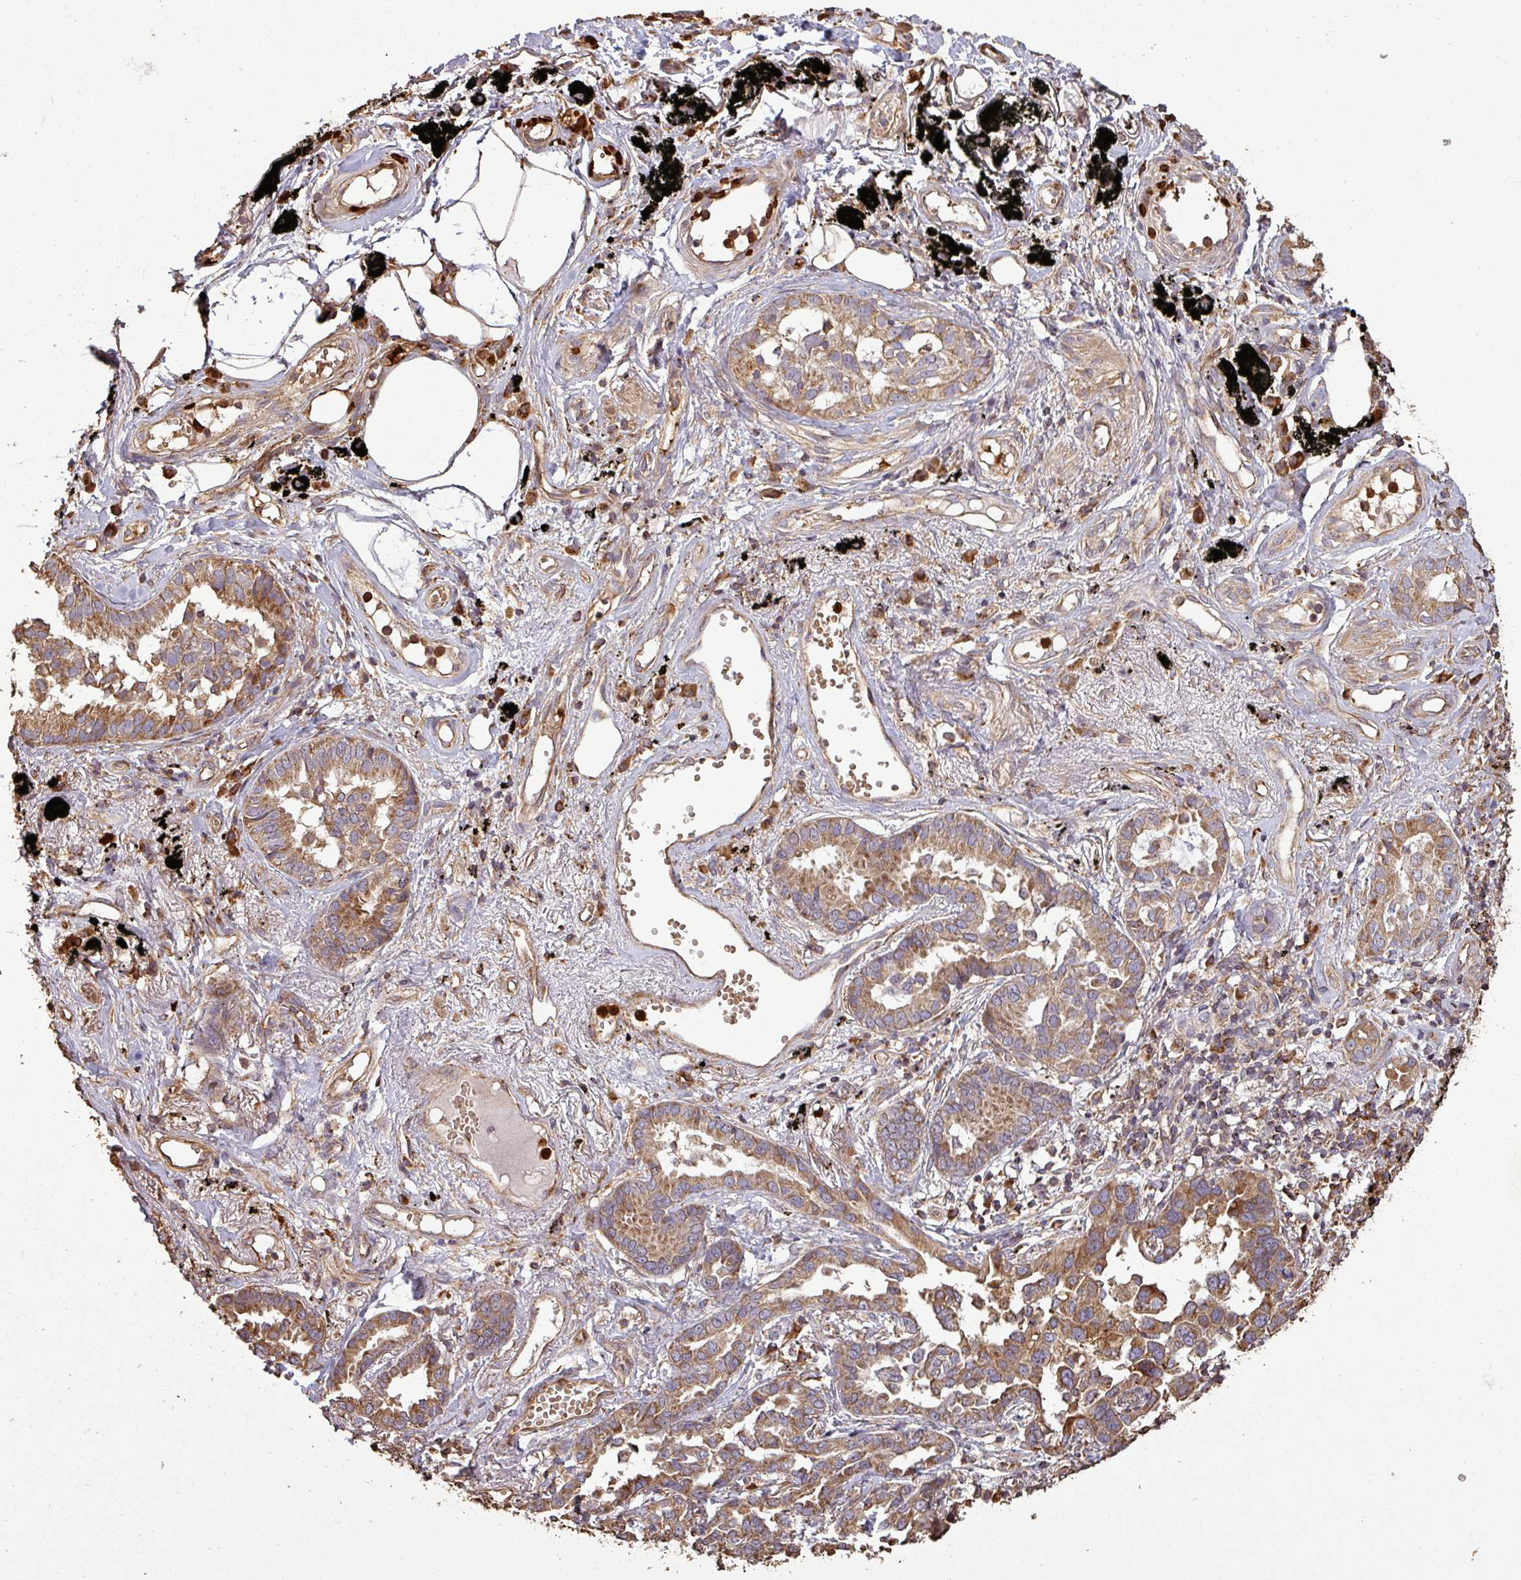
{"staining": {"intensity": "moderate", "quantity": ">75%", "location": "cytoplasmic/membranous"}, "tissue": "lung cancer", "cell_type": "Tumor cells", "image_type": "cancer", "snomed": [{"axis": "morphology", "description": "Adenocarcinoma, NOS"}, {"axis": "topography", "description": "Lung"}], "caption": "Immunohistochemistry (IHC) (DAB (3,3'-diaminobenzidine)) staining of human adenocarcinoma (lung) exhibits moderate cytoplasmic/membranous protein positivity in about >75% of tumor cells. The staining was performed using DAB (3,3'-diaminobenzidine), with brown indicating positive protein expression. Nuclei are stained blue with hematoxylin.", "gene": "PLEKHM1", "patient": {"sex": "male", "age": 67}}